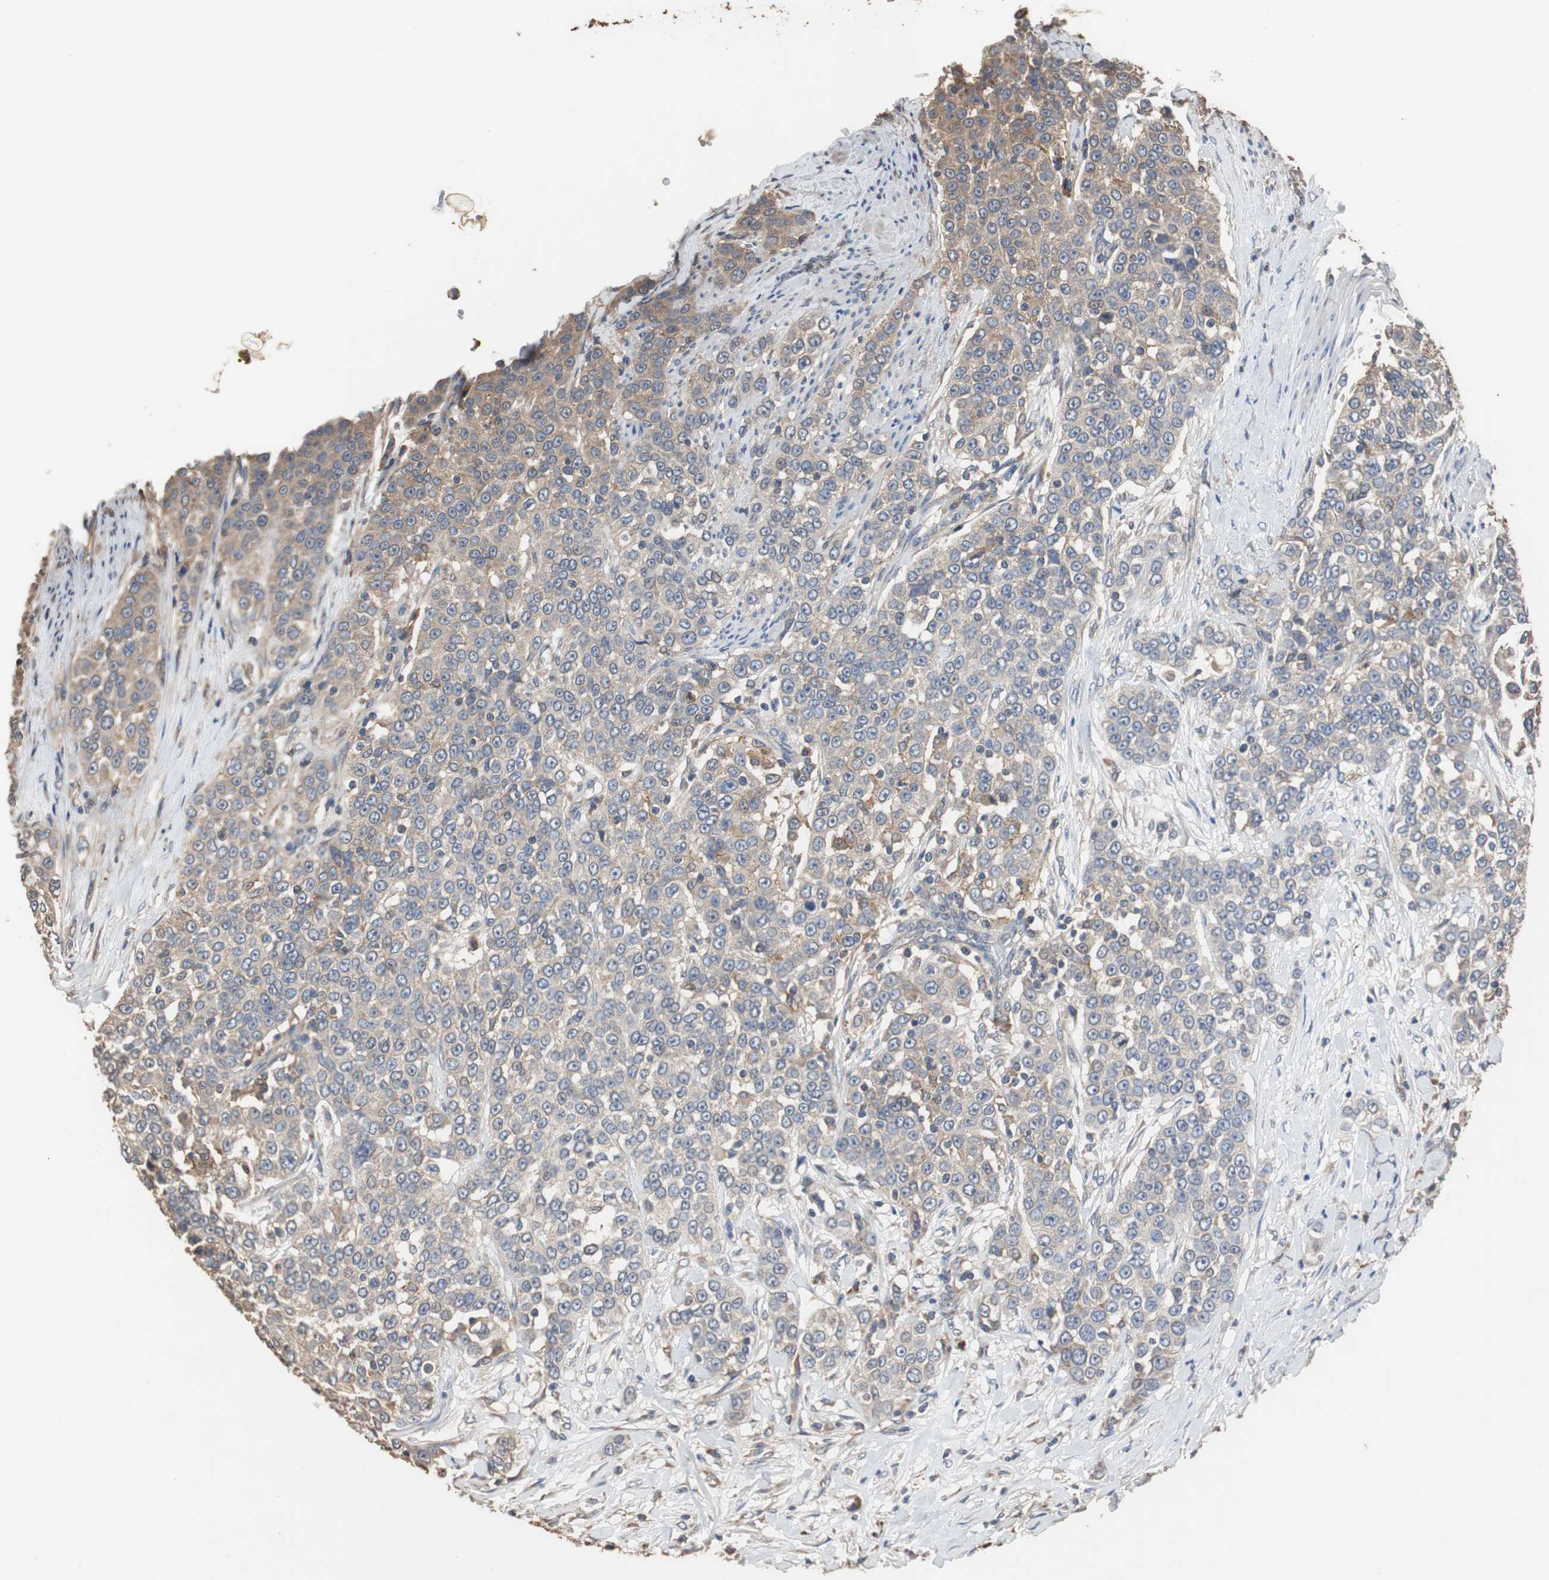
{"staining": {"intensity": "weak", "quantity": ">75%", "location": "cytoplasmic/membranous"}, "tissue": "urothelial cancer", "cell_type": "Tumor cells", "image_type": "cancer", "snomed": [{"axis": "morphology", "description": "Urothelial carcinoma, High grade"}, {"axis": "topography", "description": "Urinary bladder"}], "caption": "DAB immunohistochemical staining of urothelial cancer demonstrates weak cytoplasmic/membranous protein staining in approximately >75% of tumor cells. The staining was performed using DAB (3,3'-diaminobenzidine), with brown indicating positive protein expression. Nuclei are stained blue with hematoxylin.", "gene": "SCIMP", "patient": {"sex": "female", "age": 80}}